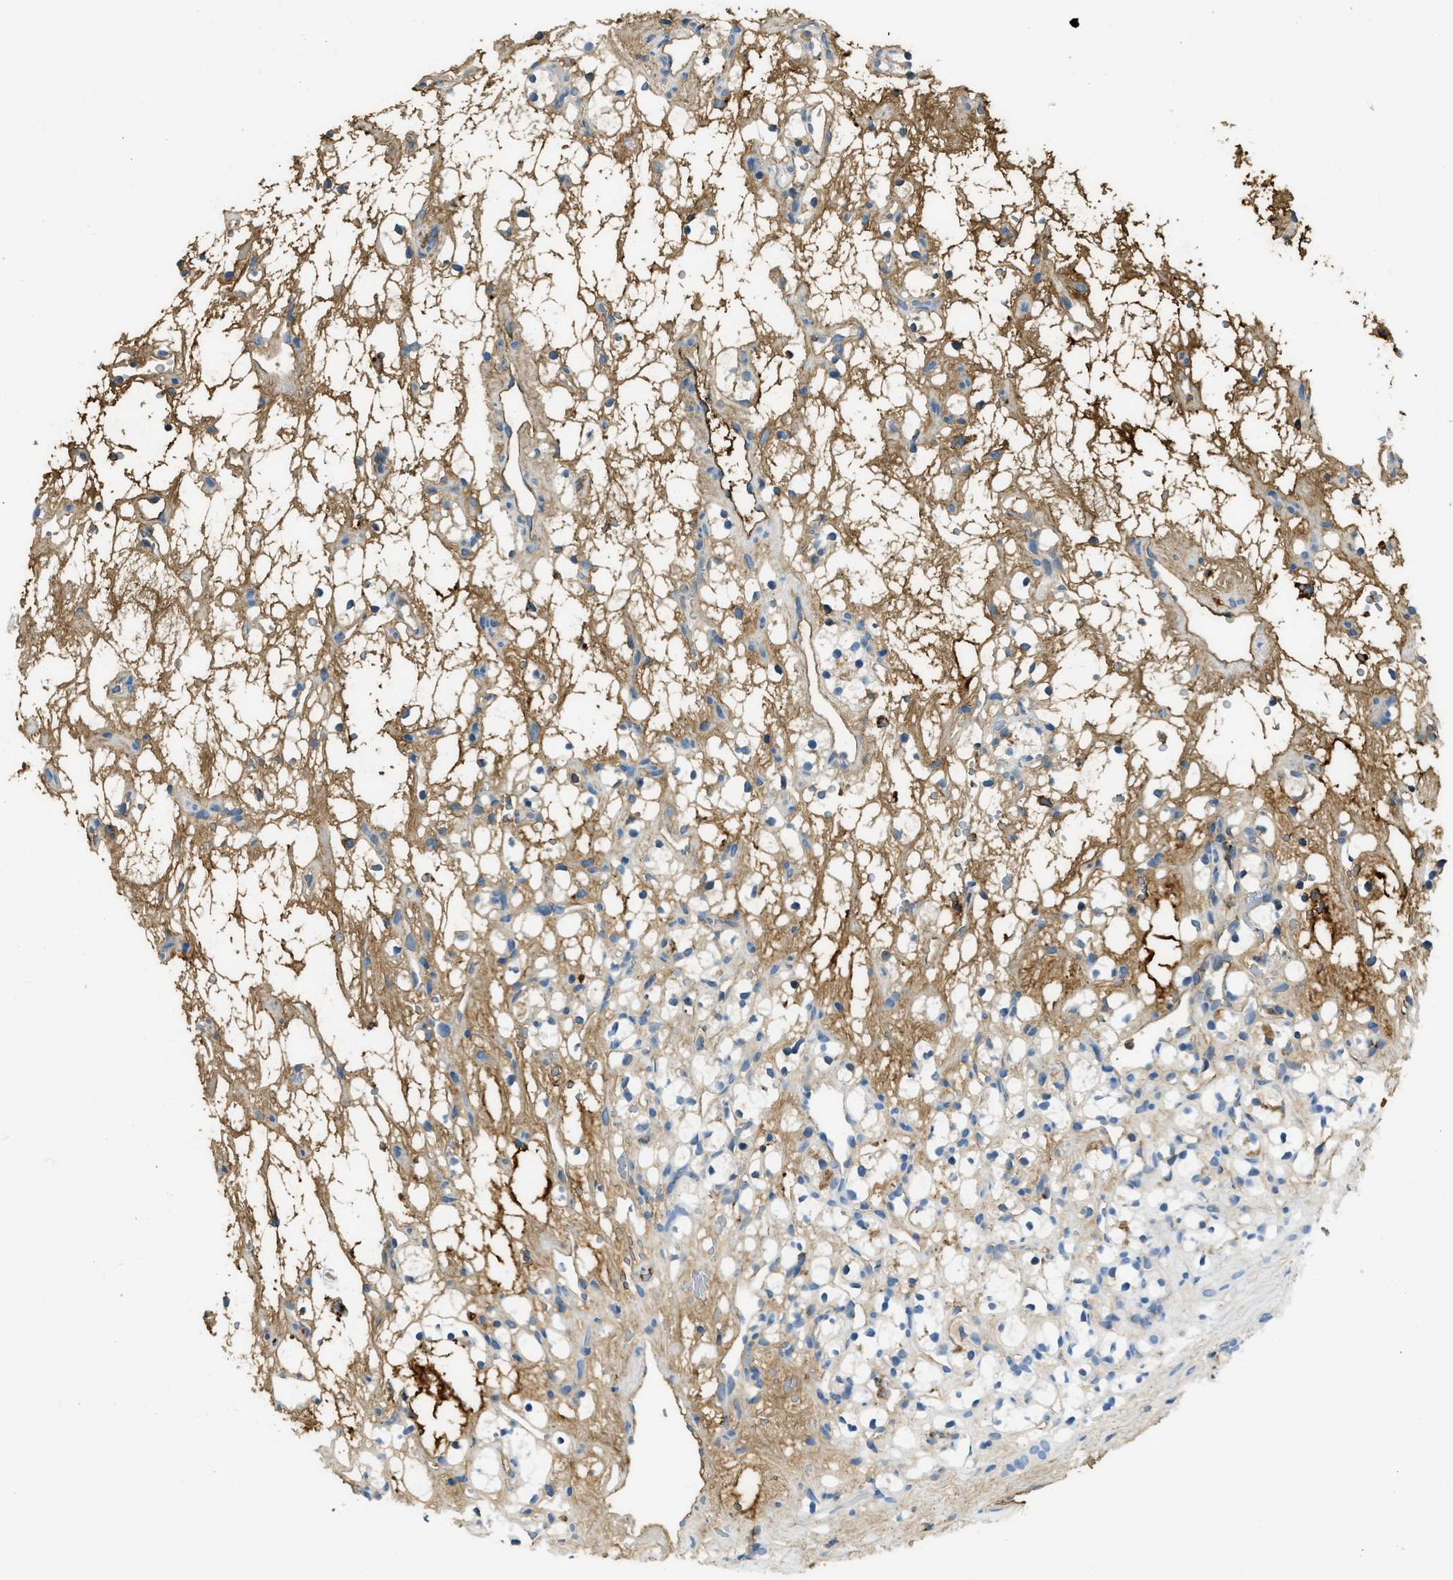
{"staining": {"intensity": "moderate", "quantity": ">75%", "location": "cytoplasmic/membranous"}, "tissue": "renal cancer", "cell_type": "Tumor cells", "image_type": "cancer", "snomed": [{"axis": "morphology", "description": "Adenocarcinoma, NOS"}, {"axis": "topography", "description": "Kidney"}], "caption": "Human adenocarcinoma (renal) stained with a protein marker exhibits moderate staining in tumor cells.", "gene": "PRTN3", "patient": {"sex": "female", "age": 60}}